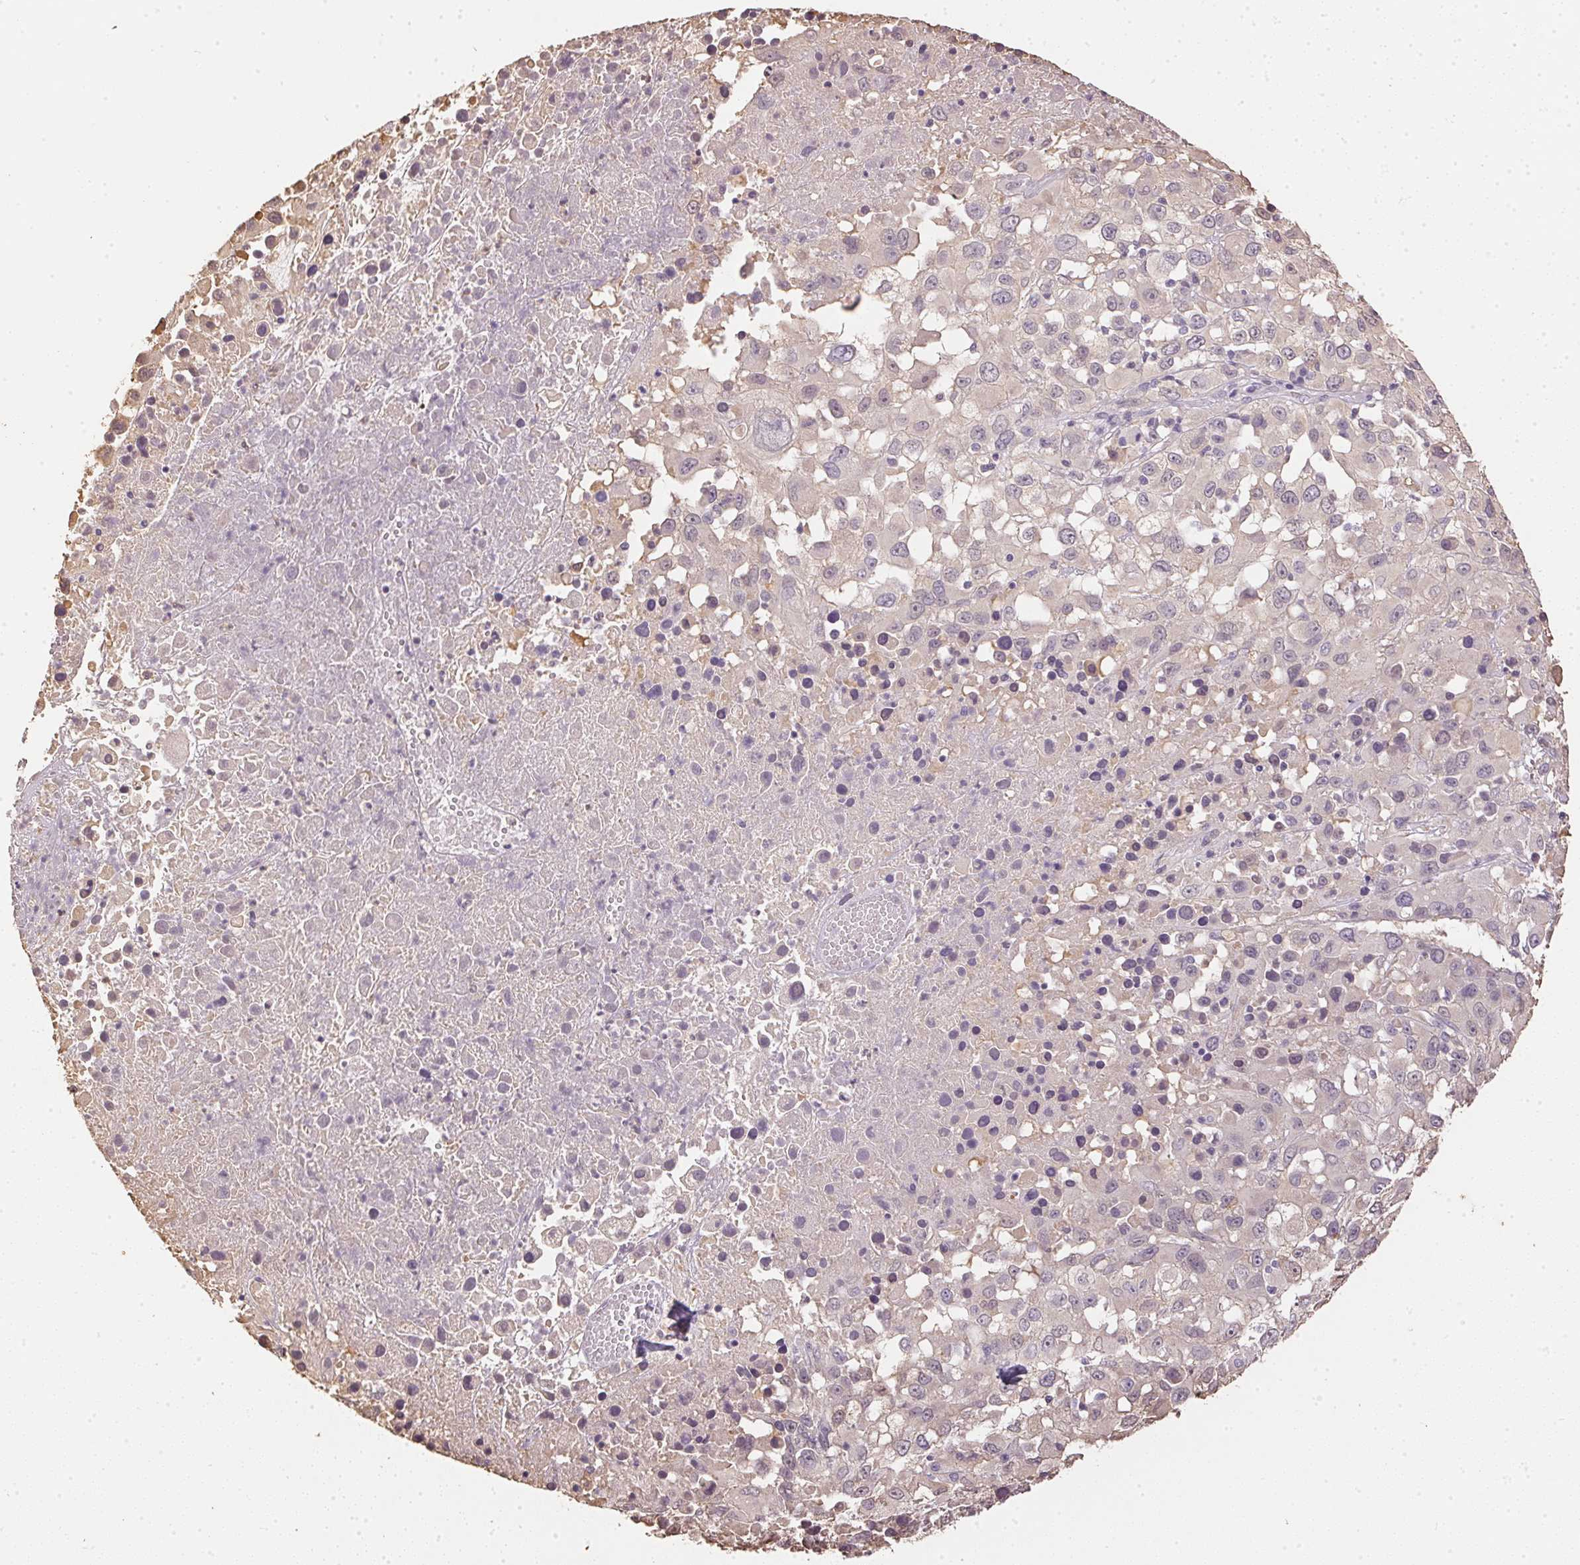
{"staining": {"intensity": "negative", "quantity": "none", "location": "none"}, "tissue": "melanoma", "cell_type": "Tumor cells", "image_type": "cancer", "snomed": [{"axis": "morphology", "description": "Malignant melanoma, Metastatic site"}, {"axis": "topography", "description": "Soft tissue"}], "caption": "Human malignant melanoma (metastatic site) stained for a protein using IHC displays no positivity in tumor cells.", "gene": "S100A3", "patient": {"sex": "male", "age": 50}}